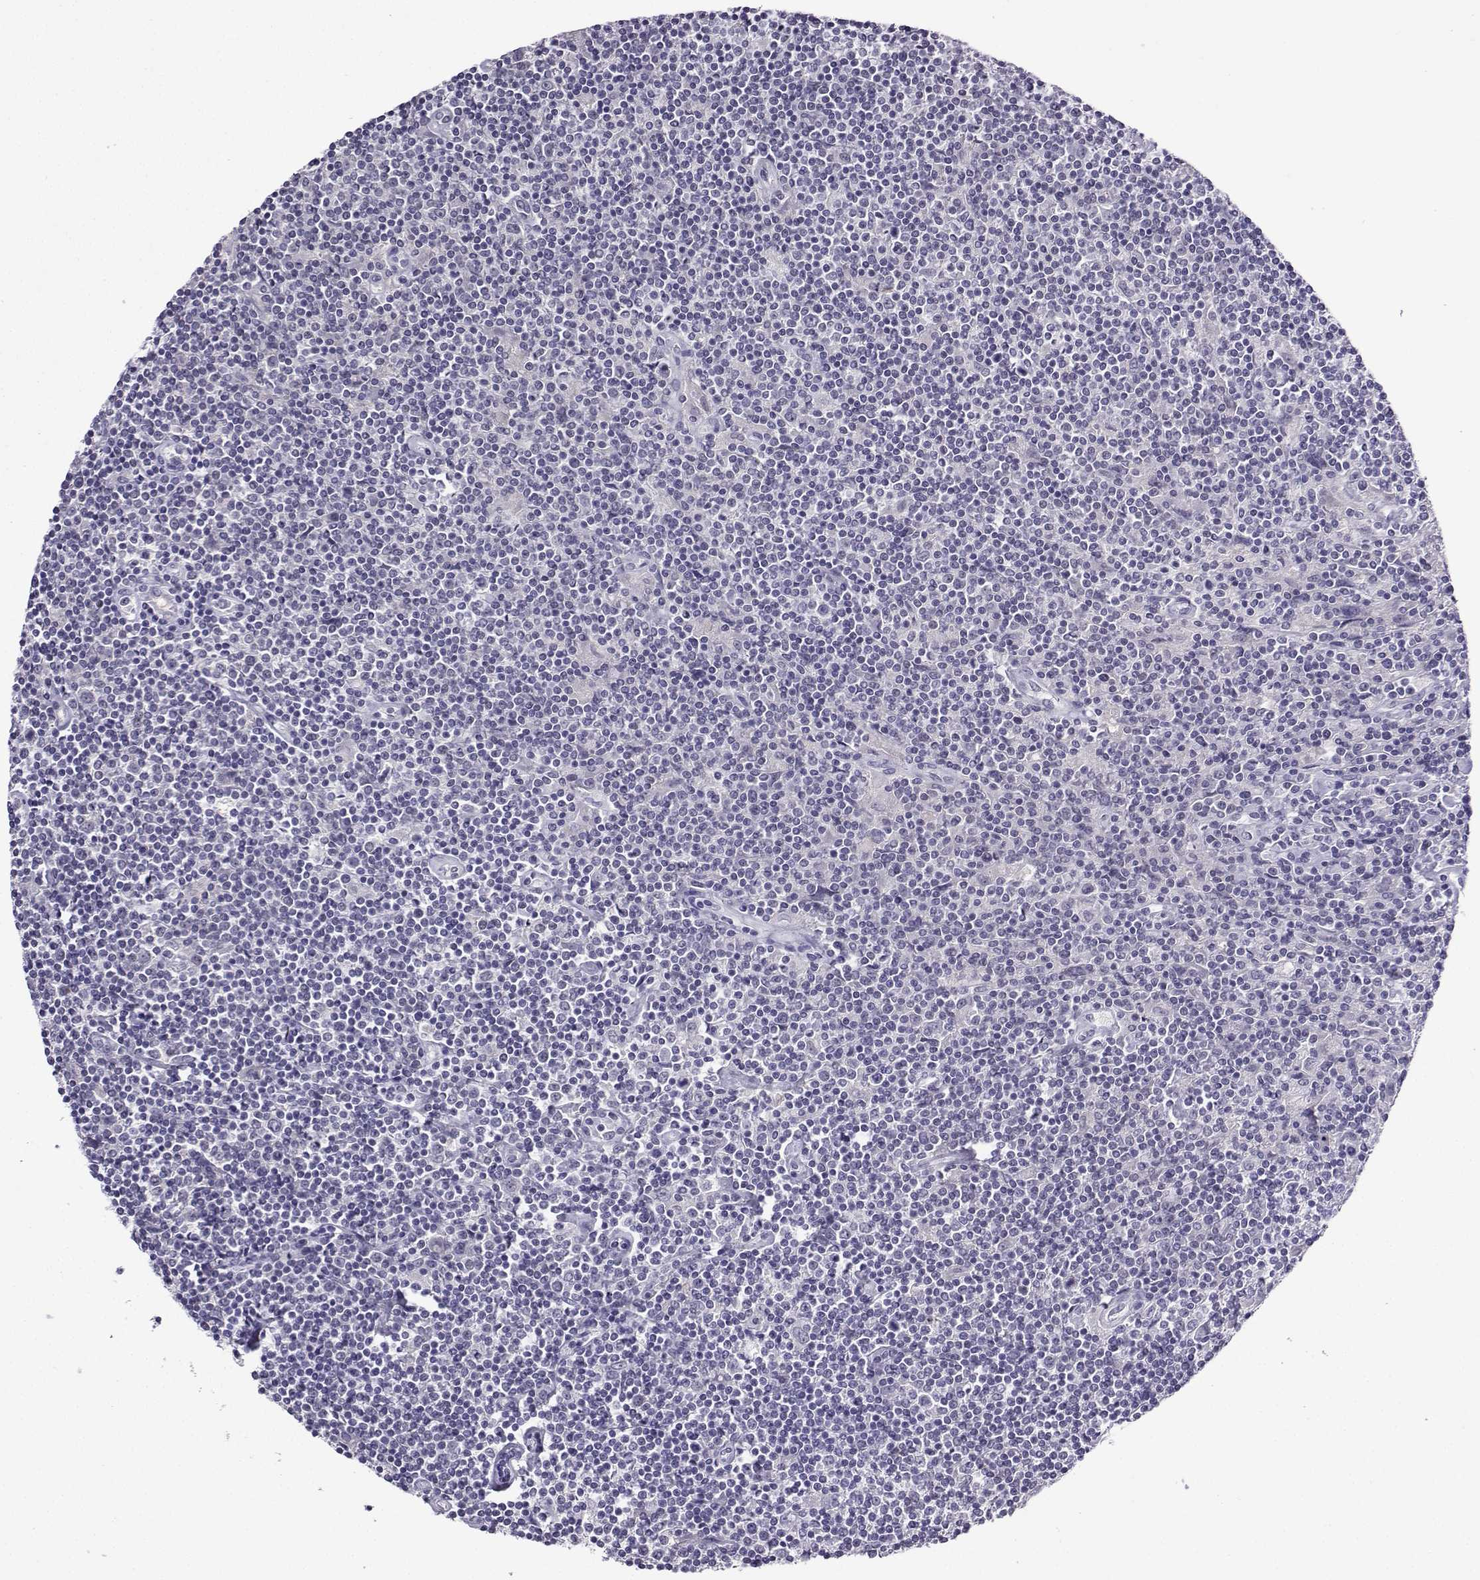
{"staining": {"intensity": "negative", "quantity": "none", "location": "none"}, "tissue": "lymphoma", "cell_type": "Tumor cells", "image_type": "cancer", "snomed": [{"axis": "morphology", "description": "Hodgkin's disease, NOS"}, {"axis": "topography", "description": "Lymph node"}], "caption": "This histopathology image is of Hodgkin's disease stained with IHC to label a protein in brown with the nuclei are counter-stained blue. There is no expression in tumor cells.", "gene": "LRFN2", "patient": {"sex": "male", "age": 40}}